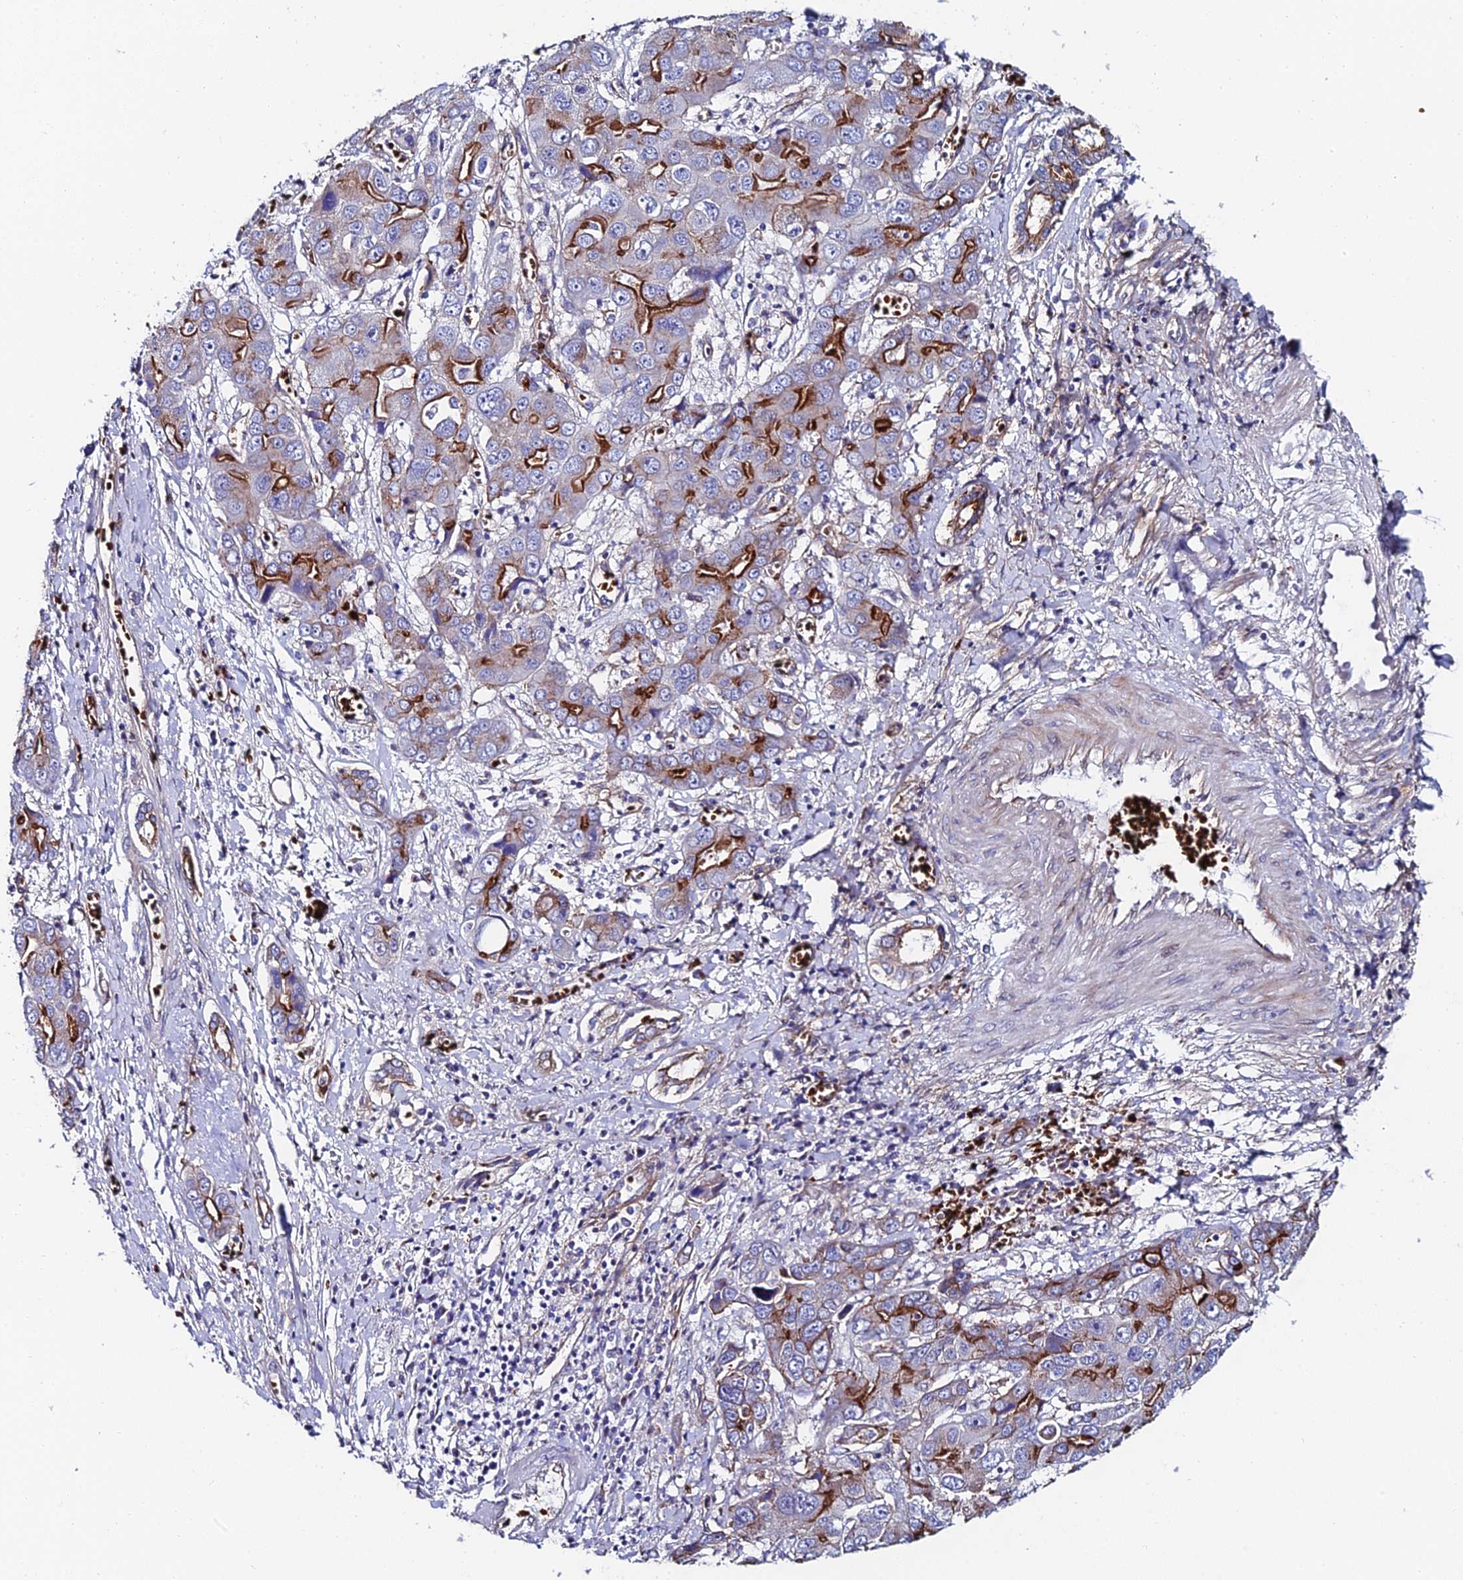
{"staining": {"intensity": "moderate", "quantity": "<25%", "location": "cytoplasmic/membranous"}, "tissue": "liver cancer", "cell_type": "Tumor cells", "image_type": "cancer", "snomed": [{"axis": "morphology", "description": "Cholangiocarcinoma"}, {"axis": "topography", "description": "Liver"}], "caption": "Tumor cells exhibit low levels of moderate cytoplasmic/membranous positivity in about <25% of cells in cholangiocarcinoma (liver). Immunohistochemistry (ihc) stains the protein in brown and the nuclei are stained blue.", "gene": "ADGRF3", "patient": {"sex": "male", "age": 67}}